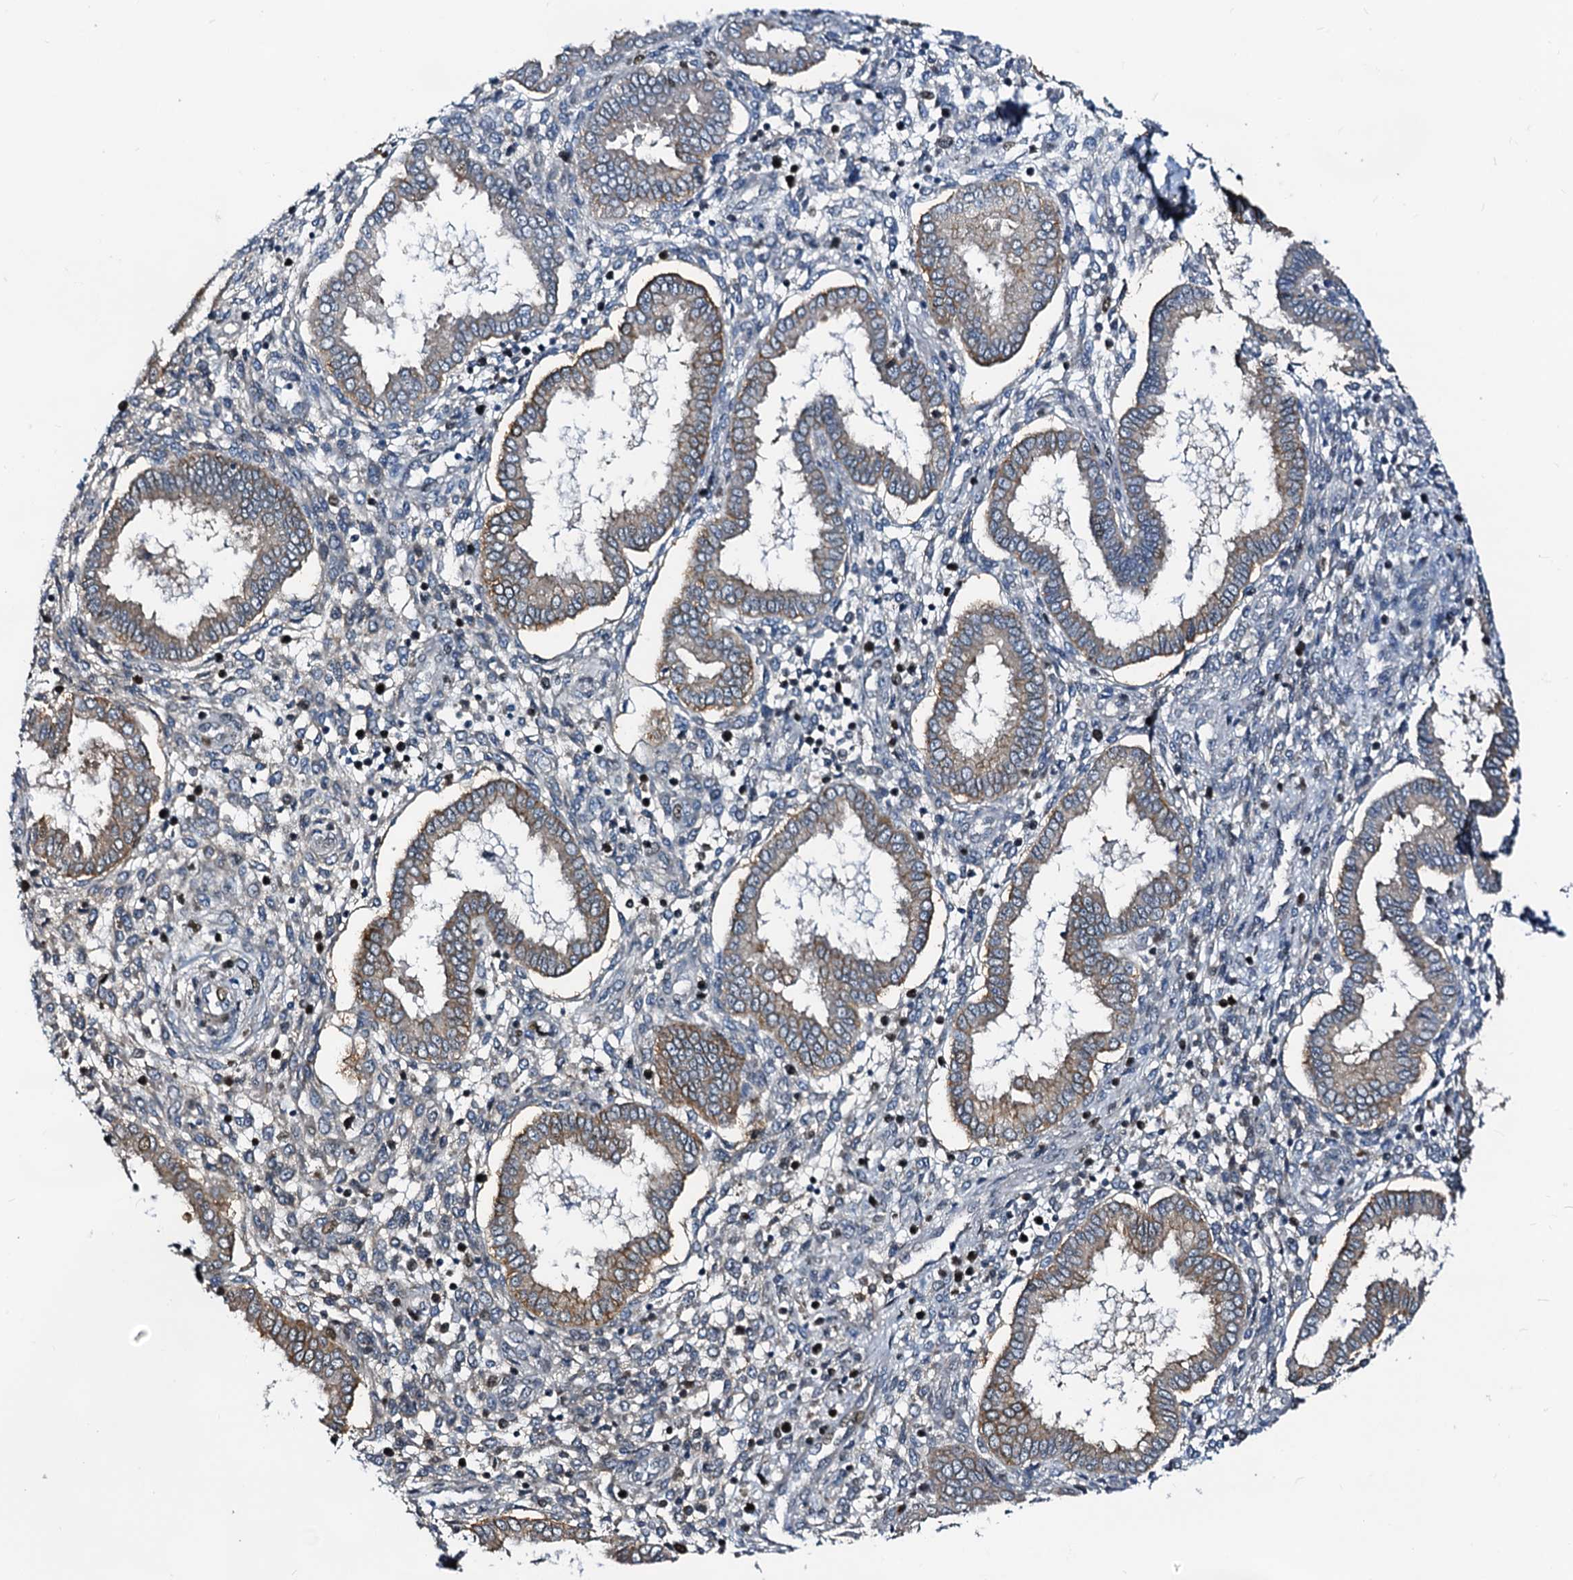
{"staining": {"intensity": "moderate", "quantity": "<25%", "location": "nuclear"}, "tissue": "endometrium", "cell_type": "Cells in endometrial stroma", "image_type": "normal", "snomed": [{"axis": "morphology", "description": "Normal tissue, NOS"}, {"axis": "topography", "description": "Endometrium"}], "caption": "Immunohistochemistry (IHC) staining of unremarkable endometrium, which exhibits low levels of moderate nuclear expression in approximately <25% of cells in endometrial stroma indicating moderate nuclear protein positivity. The staining was performed using DAB (brown) for protein detection and nuclei were counterstained in hematoxylin (blue).", "gene": "PTGES3", "patient": {"sex": "female", "age": 24}}